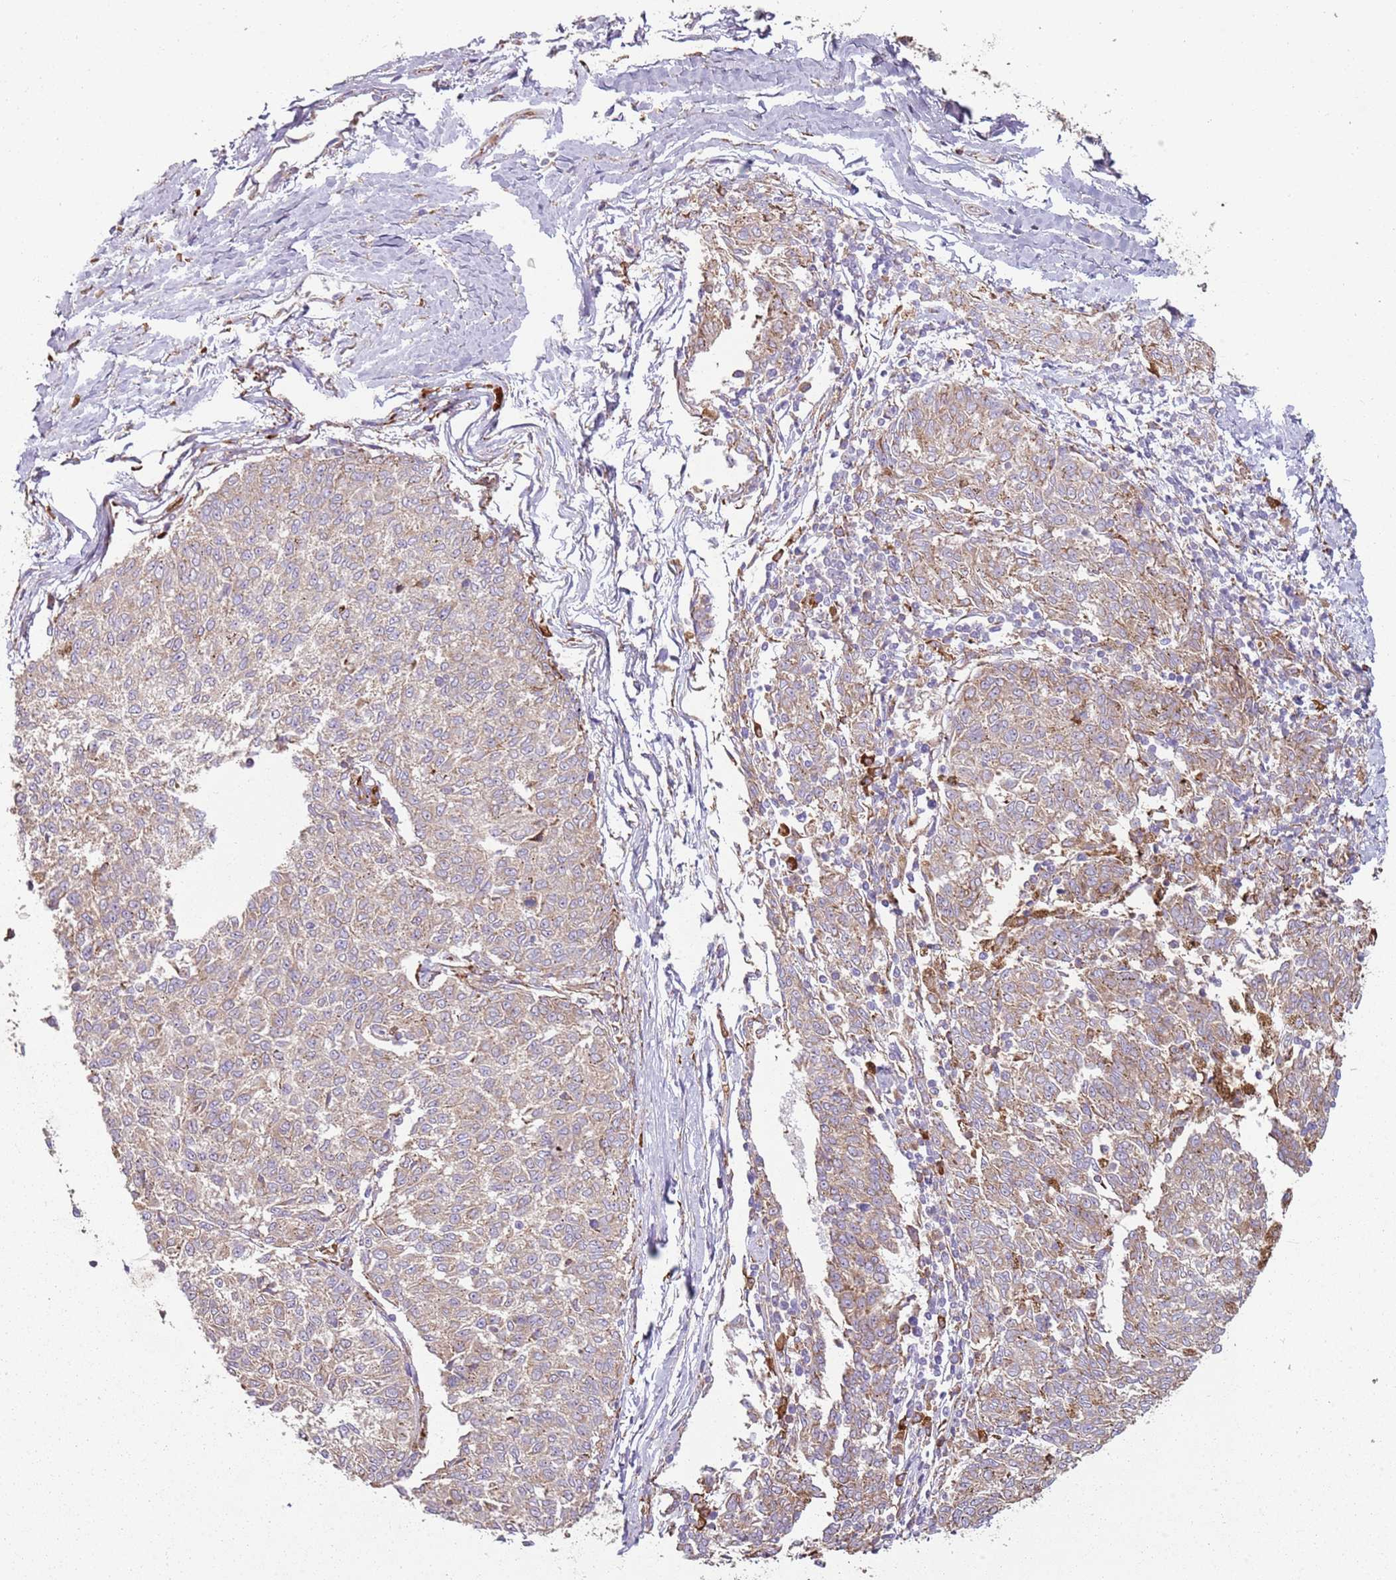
{"staining": {"intensity": "weak", "quantity": "25%-75%", "location": "cytoplasmic/membranous"}, "tissue": "melanoma", "cell_type": "Tumor cells", "image_type": "cancer", "snomed": [{"axis": "morphology", "description": "Malignant melanoma, NOS"}, {"axis": "topography", "description": "Skin"}], "caption": "Immunohistochemical staining of melanoma demonstrates low levels of weak cytoplasmic/membranous protein positivity in about 25%-75% of tumor cells.", "gene": "SPATA2", "patient": {"sex": "female", "age": 72}}